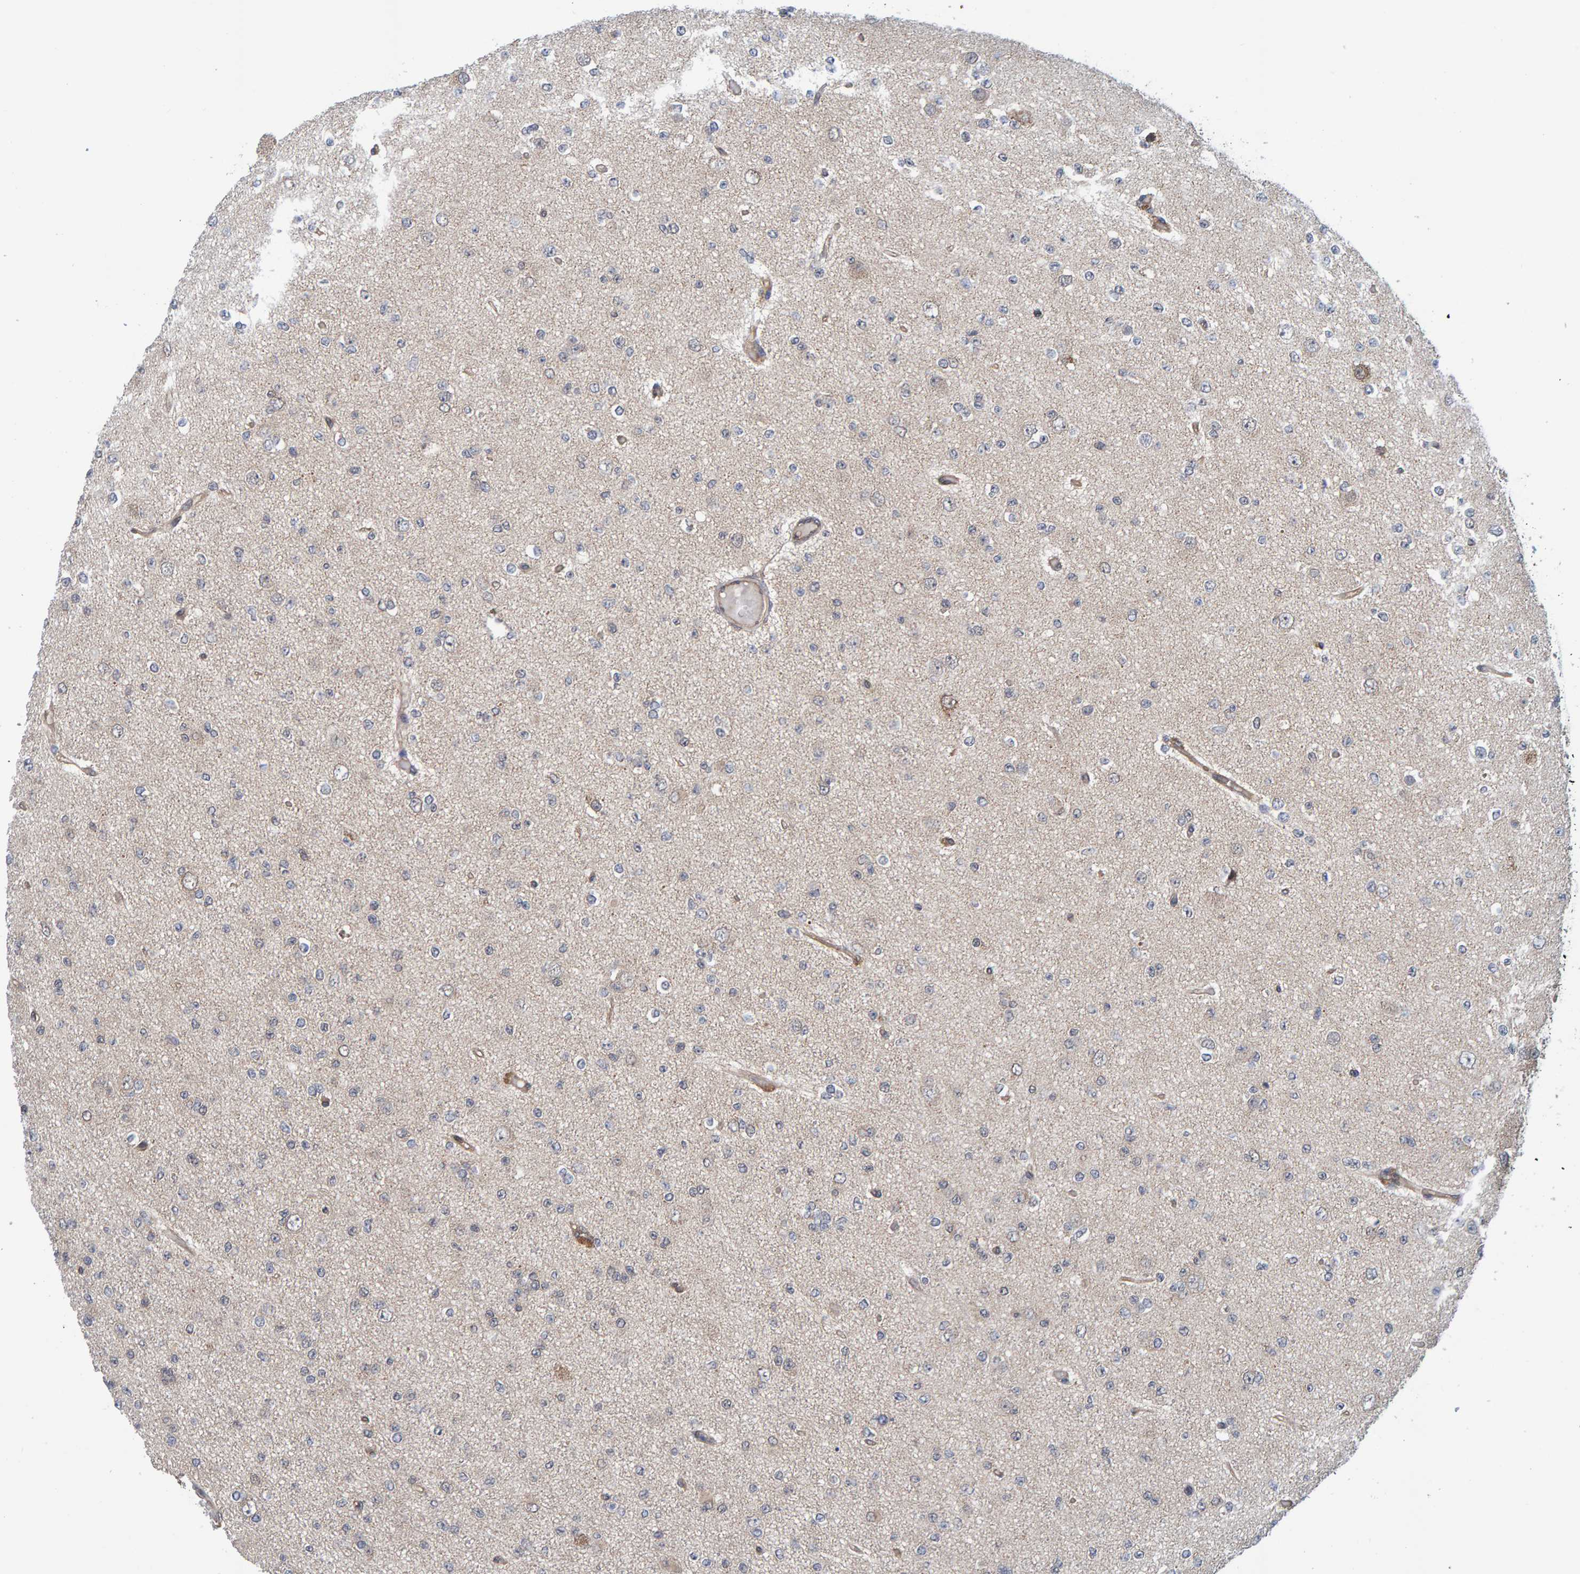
{"staining": {"intensity": "negative", "quantity": "none", "location": "none"}, "tissue": "glioma", "cell_type": "Tumor cells", "image_type": "cancer", "snomed": [{"axis": "morphology", "description": "Glioma, malignant, Low grade"}, {"axis": "topography", "description": "Brain"}], "caption": "Immunohistochemistry histopathology image of neoplastic tissue: human malignant glioma (low-grade) stained with DAB (3,3'-diaminobenzidine) exhibits no significant protein positivity in tumor cells. Nuclei are stained in blue.", "gene": "SCRN2", "patient": {"sex": "female", "age": 22}}